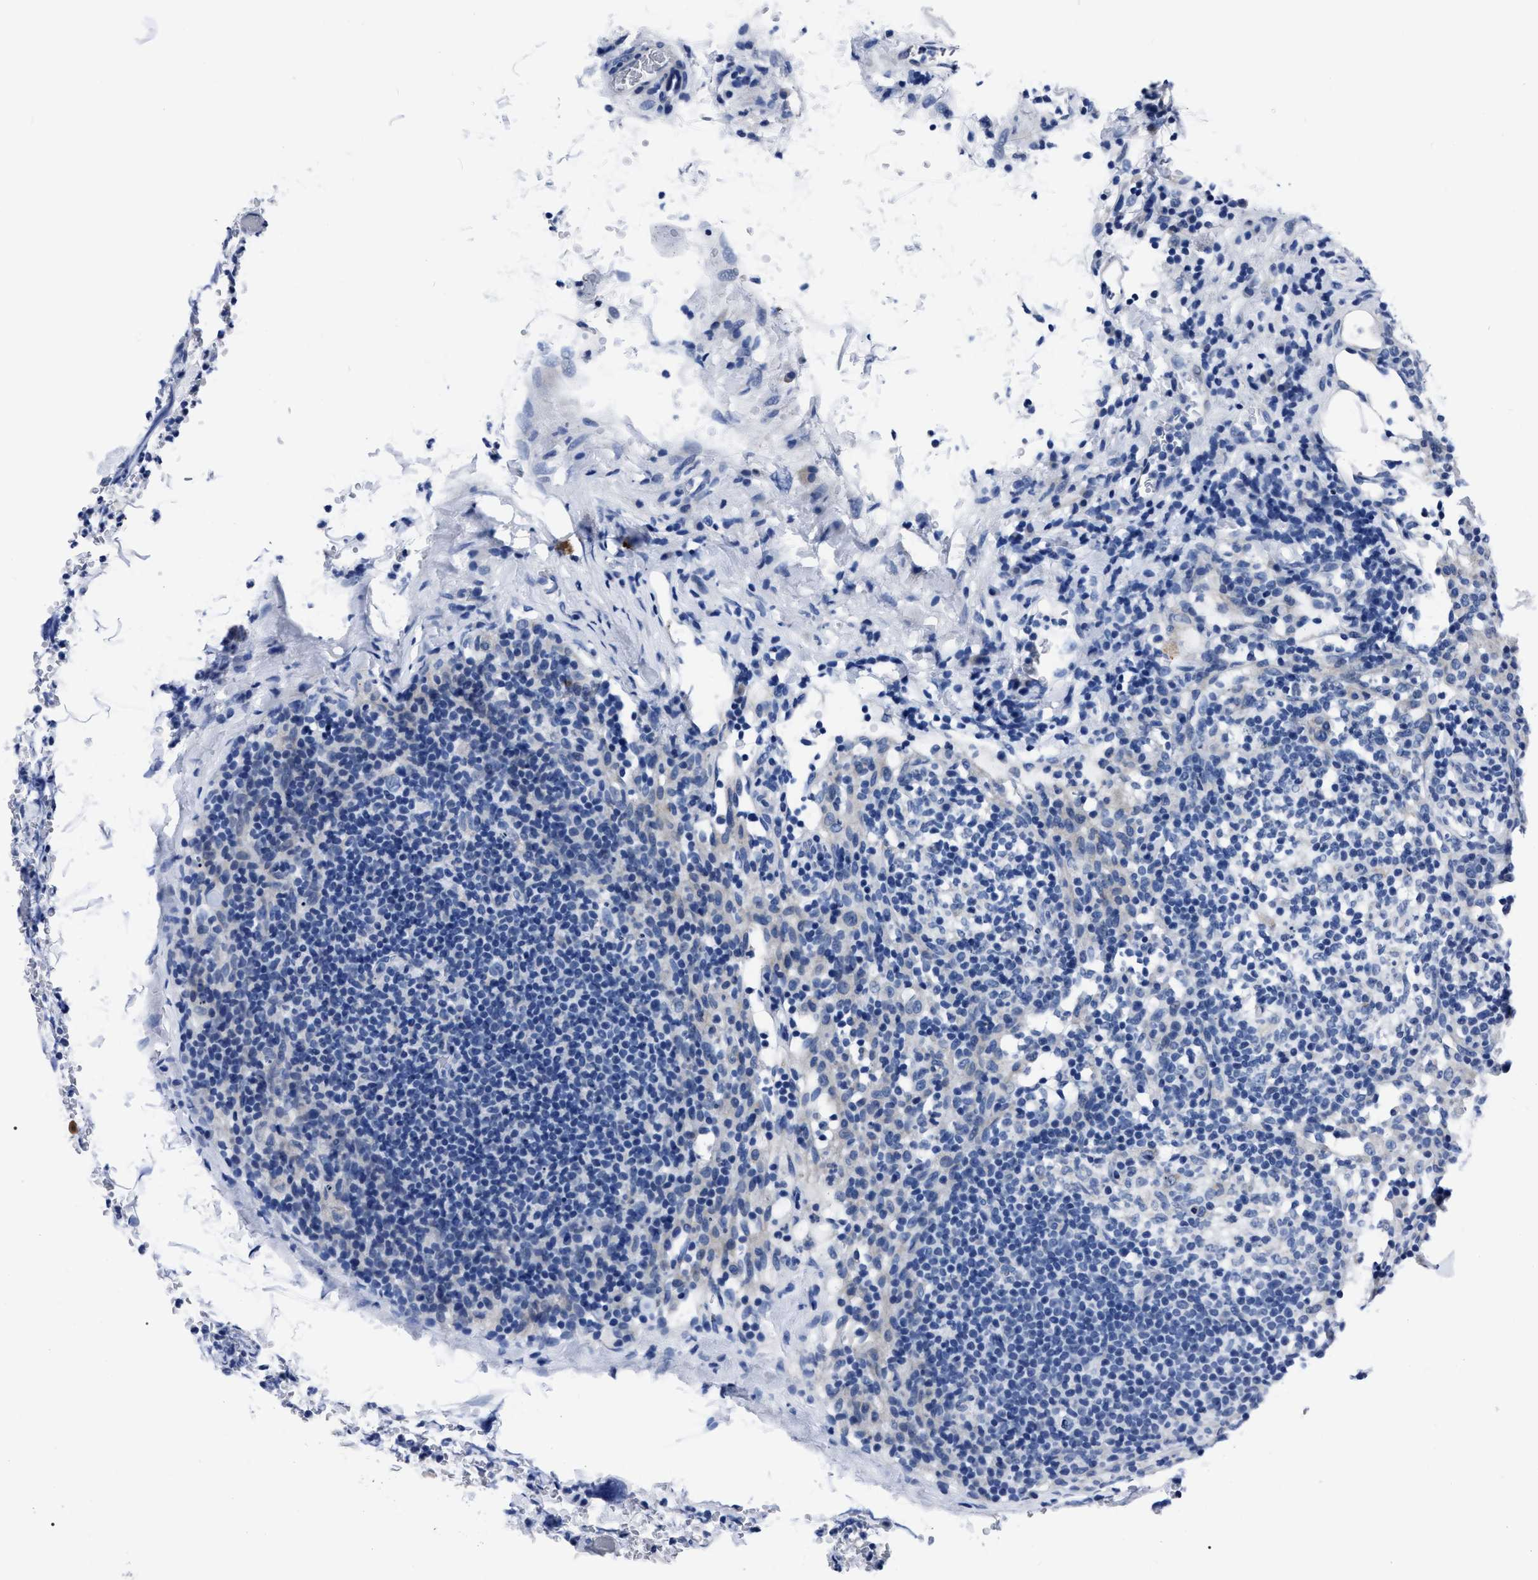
{"staining": {"intensity": "negative", "quantity": "none", "location": "none"}, "tissue": "lymph node", "cell_type": "Germinal center cells", "image_type": "normal", "snomed": [{"axis": "morphology", "description": "Normal tissue, NOS"}, {"axis": "morphology", "description": "Carcinoid, malignant, NOS"}, {"axis": "topography", "description": "Lymph node"}], "caption": "Histopathology image shows no significant protein staining in germinal center cells of unremarkable lymph node. (Brightfield microscopy of DAB immunohistochemistry at high magnification).", "gene": "MOV10L1", "patient": {"sex": "male", "age": 47}}